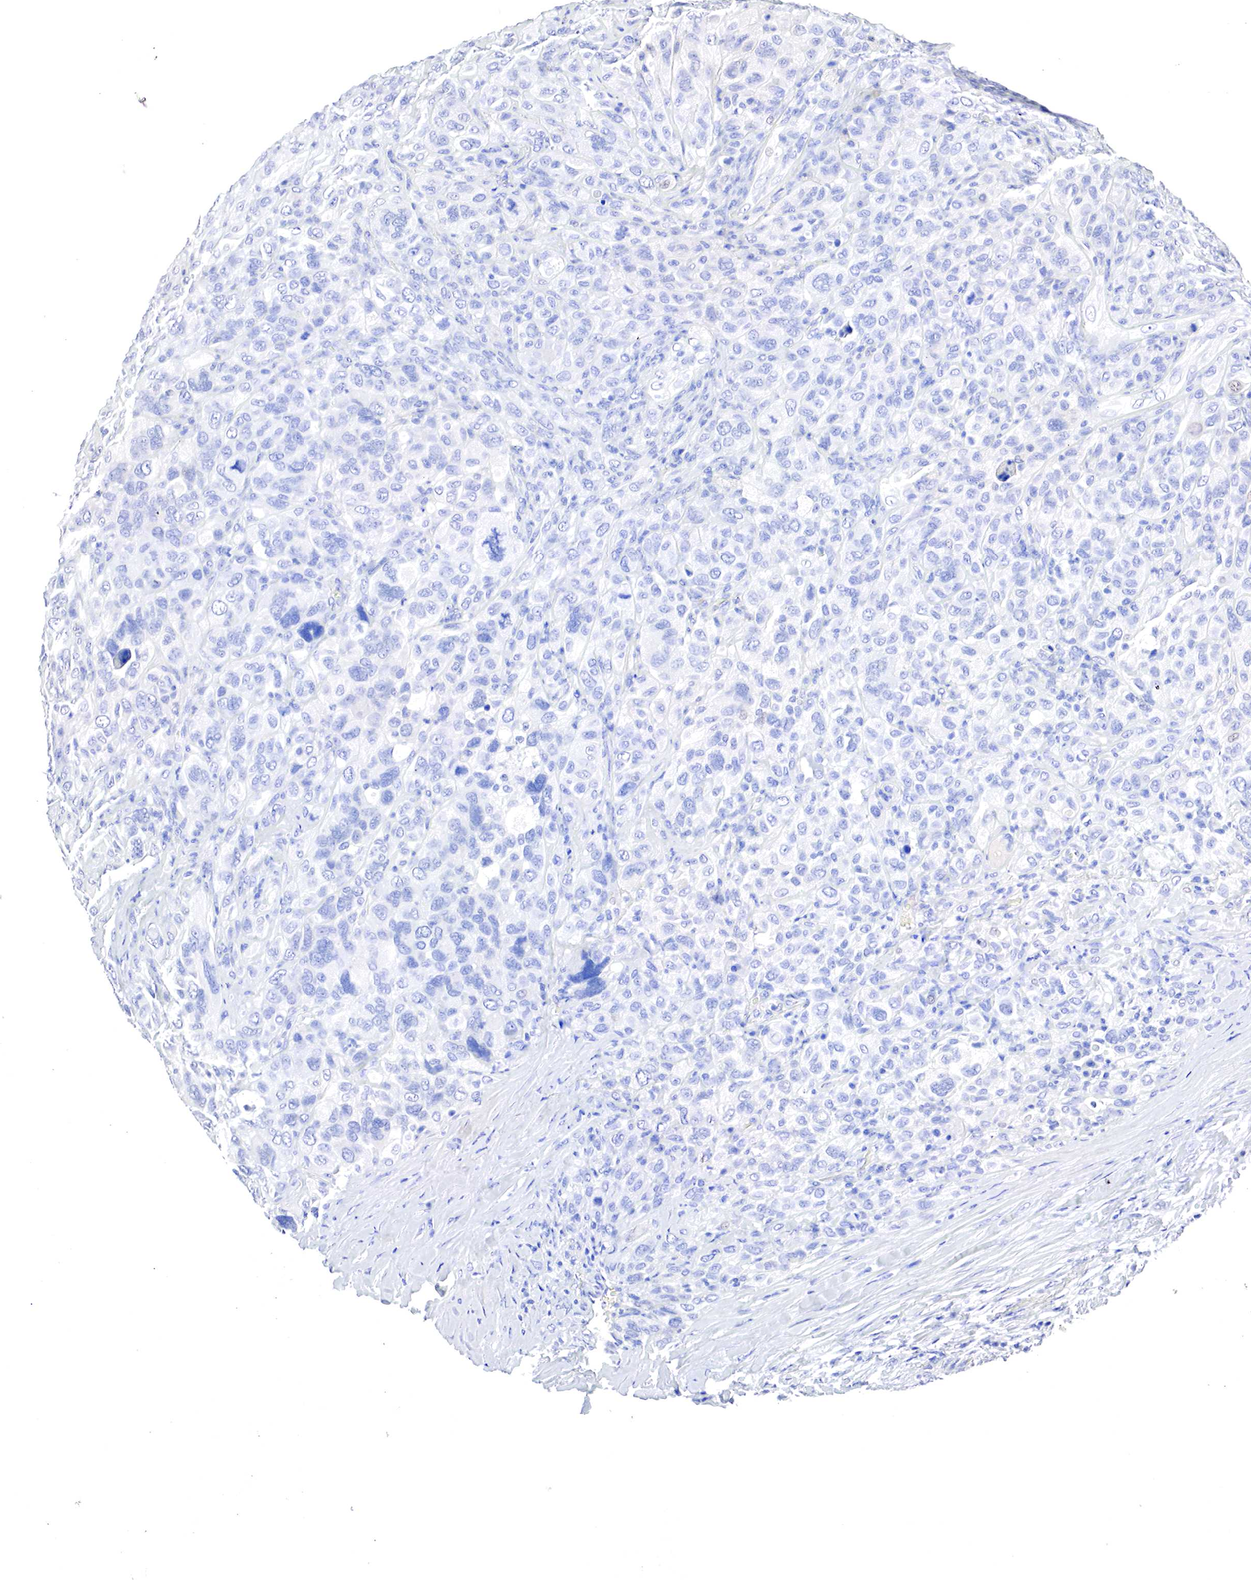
{"staining": {"intensity": "negative", "quantity": "none", "location": "none"}, "tissue": "melanoma", "cell_type": "Tumor cells", "image_type": "cancer", "snomed": [{"axis": "morphology", "description": "Malignant melanoma, Metastatic site"}, {"axis": "topography", "description": "Skin"}], "caption": "The image exhibits no significant positivity in tumor cells of melanoma. Nuclei are stained in blue.", "gene": "OTC", "patient": {"sex": "male", "age": 32}}